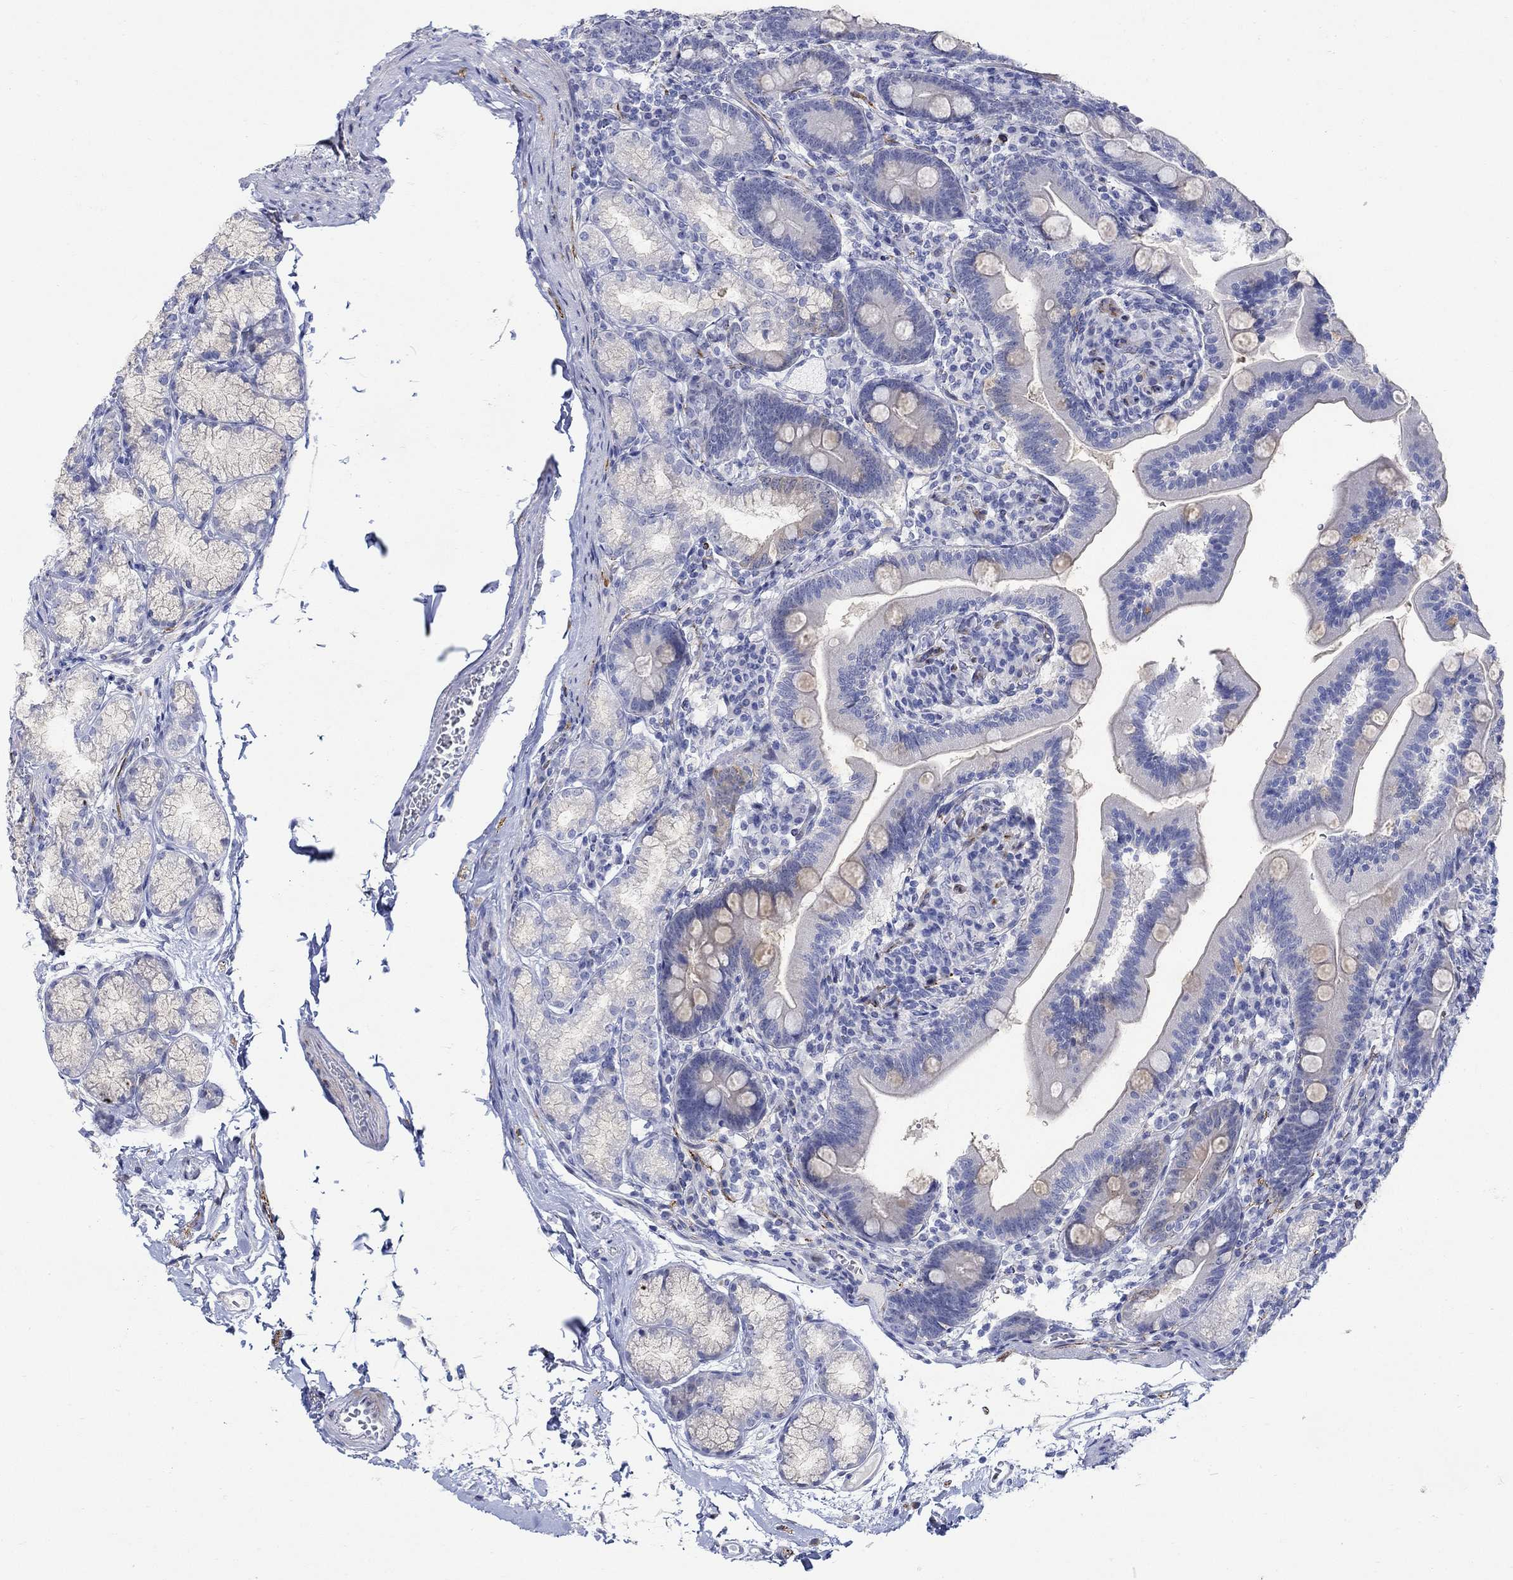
{"staining": {"intensity": "weak", "quantity": "<25%", "location": "cytoplasmic/membranous"}, "tissue": "duodenum", "cell_type": "Glandular cells", "image_type": "normal", "snomed": [{"axis": "morphology", "description": "Normal tissue, NOS"}, {"axis": "topography", "description": "Duodenum"}], "caption": "Immunohistochemistry (IHC) of normal duodenum shows no expression in glandular cells.", "gene": "KSR2", "patient": {"sex": "female", "age": 67}}